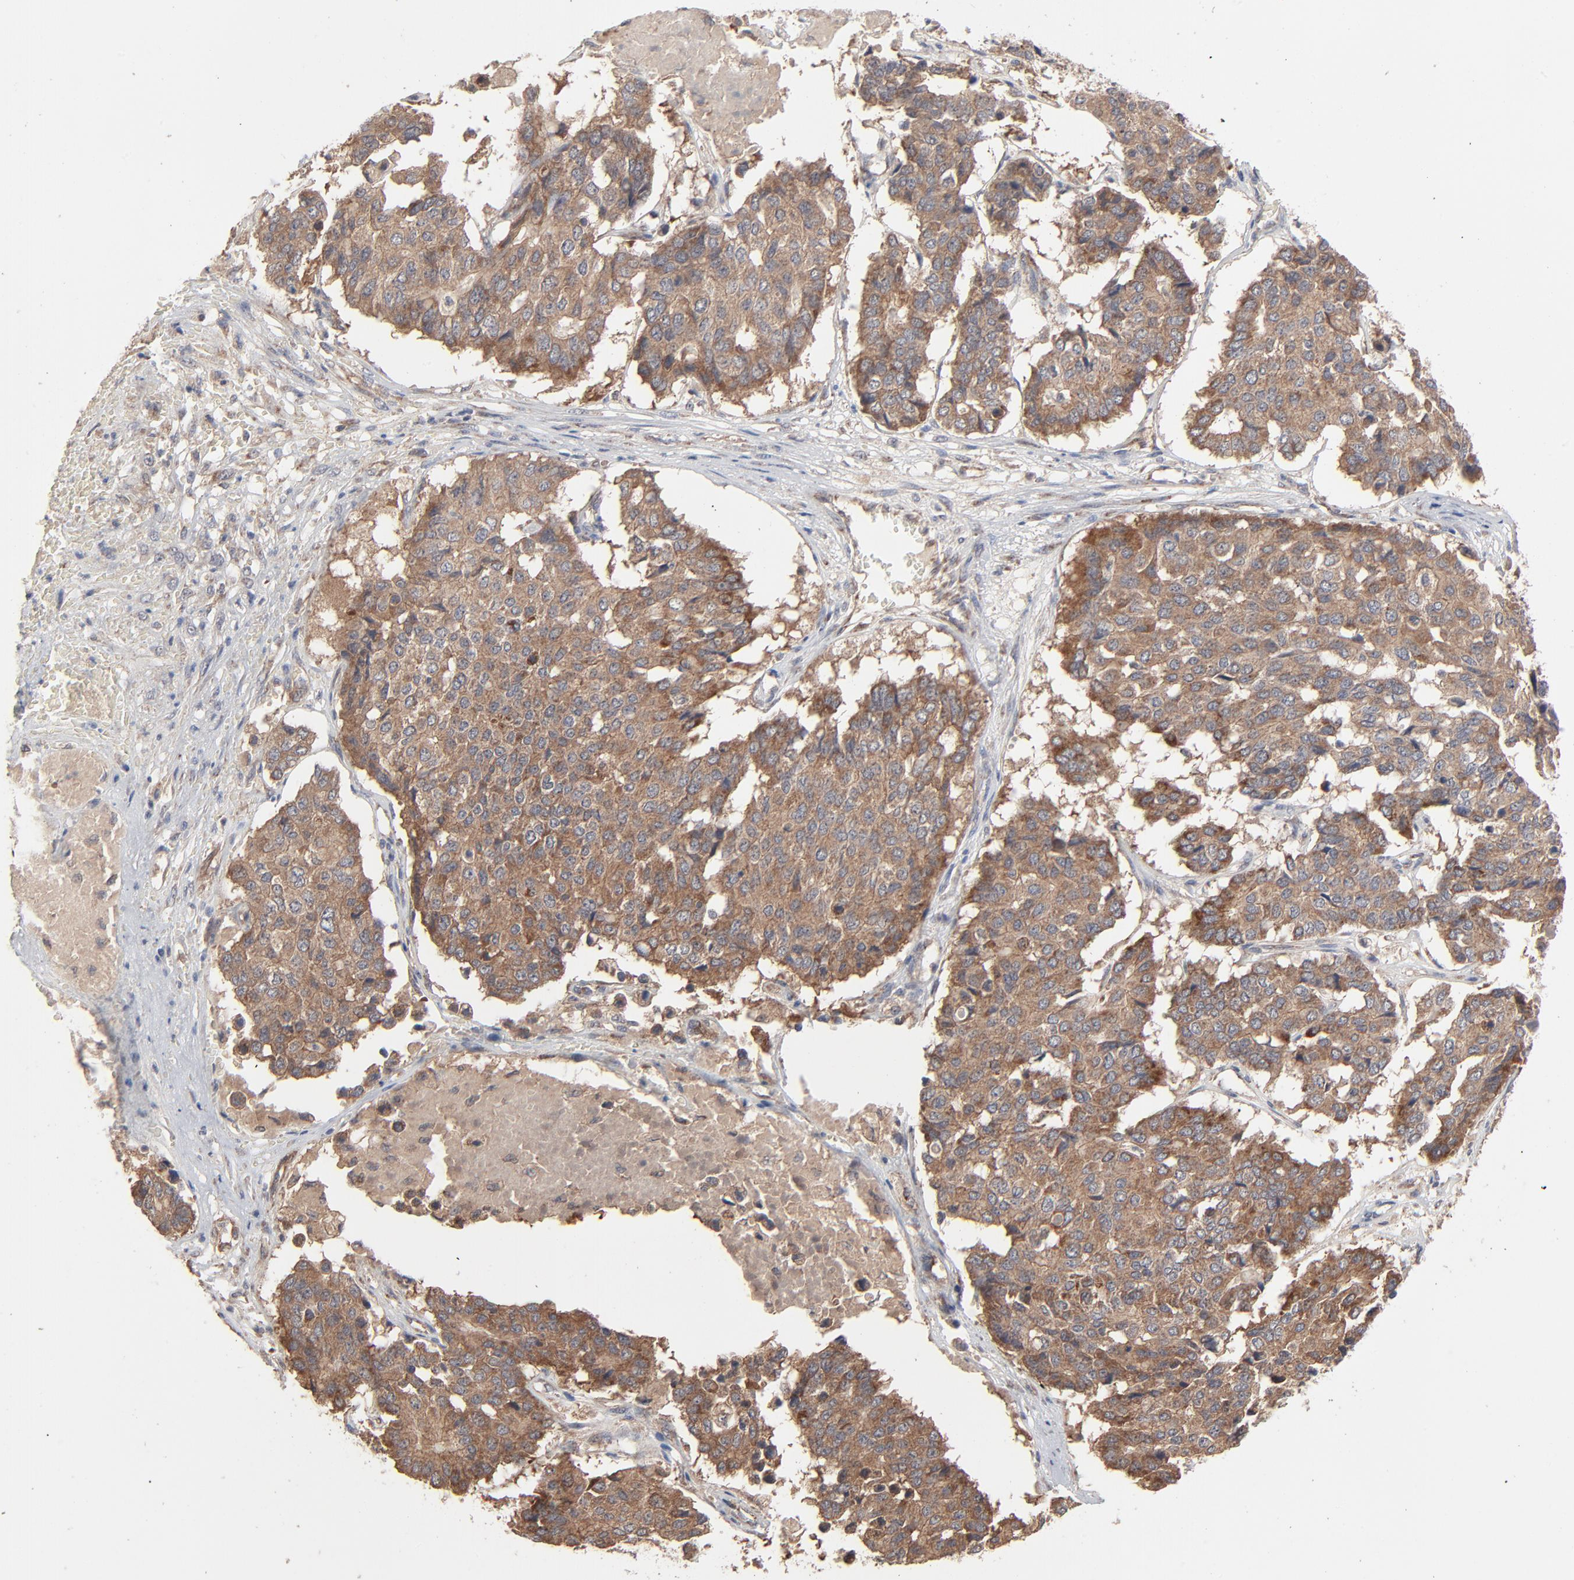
{"staining": {"intensity": "moderate", "quantity": ">75%", "location": "cytoplasmic/membranous"}, "tissue": "pancreatic cancer", "cell_type": "Tumor cells", "image_type": "cancer", "snomed": [{"axis": "morphology", "description": "Adenocarcinoma, NOS"}, {"axis": "topography", "description": "Pancreas"}], "caption": "Protein expression analysis of pancreatic cancer (adenocarcinoma) exhibits moderate cytoplasmic/membranous staining in approximately >75% of tumor cells.", "gene": "ABLIM3", "patient": {"sex": "male", "age": 50}}